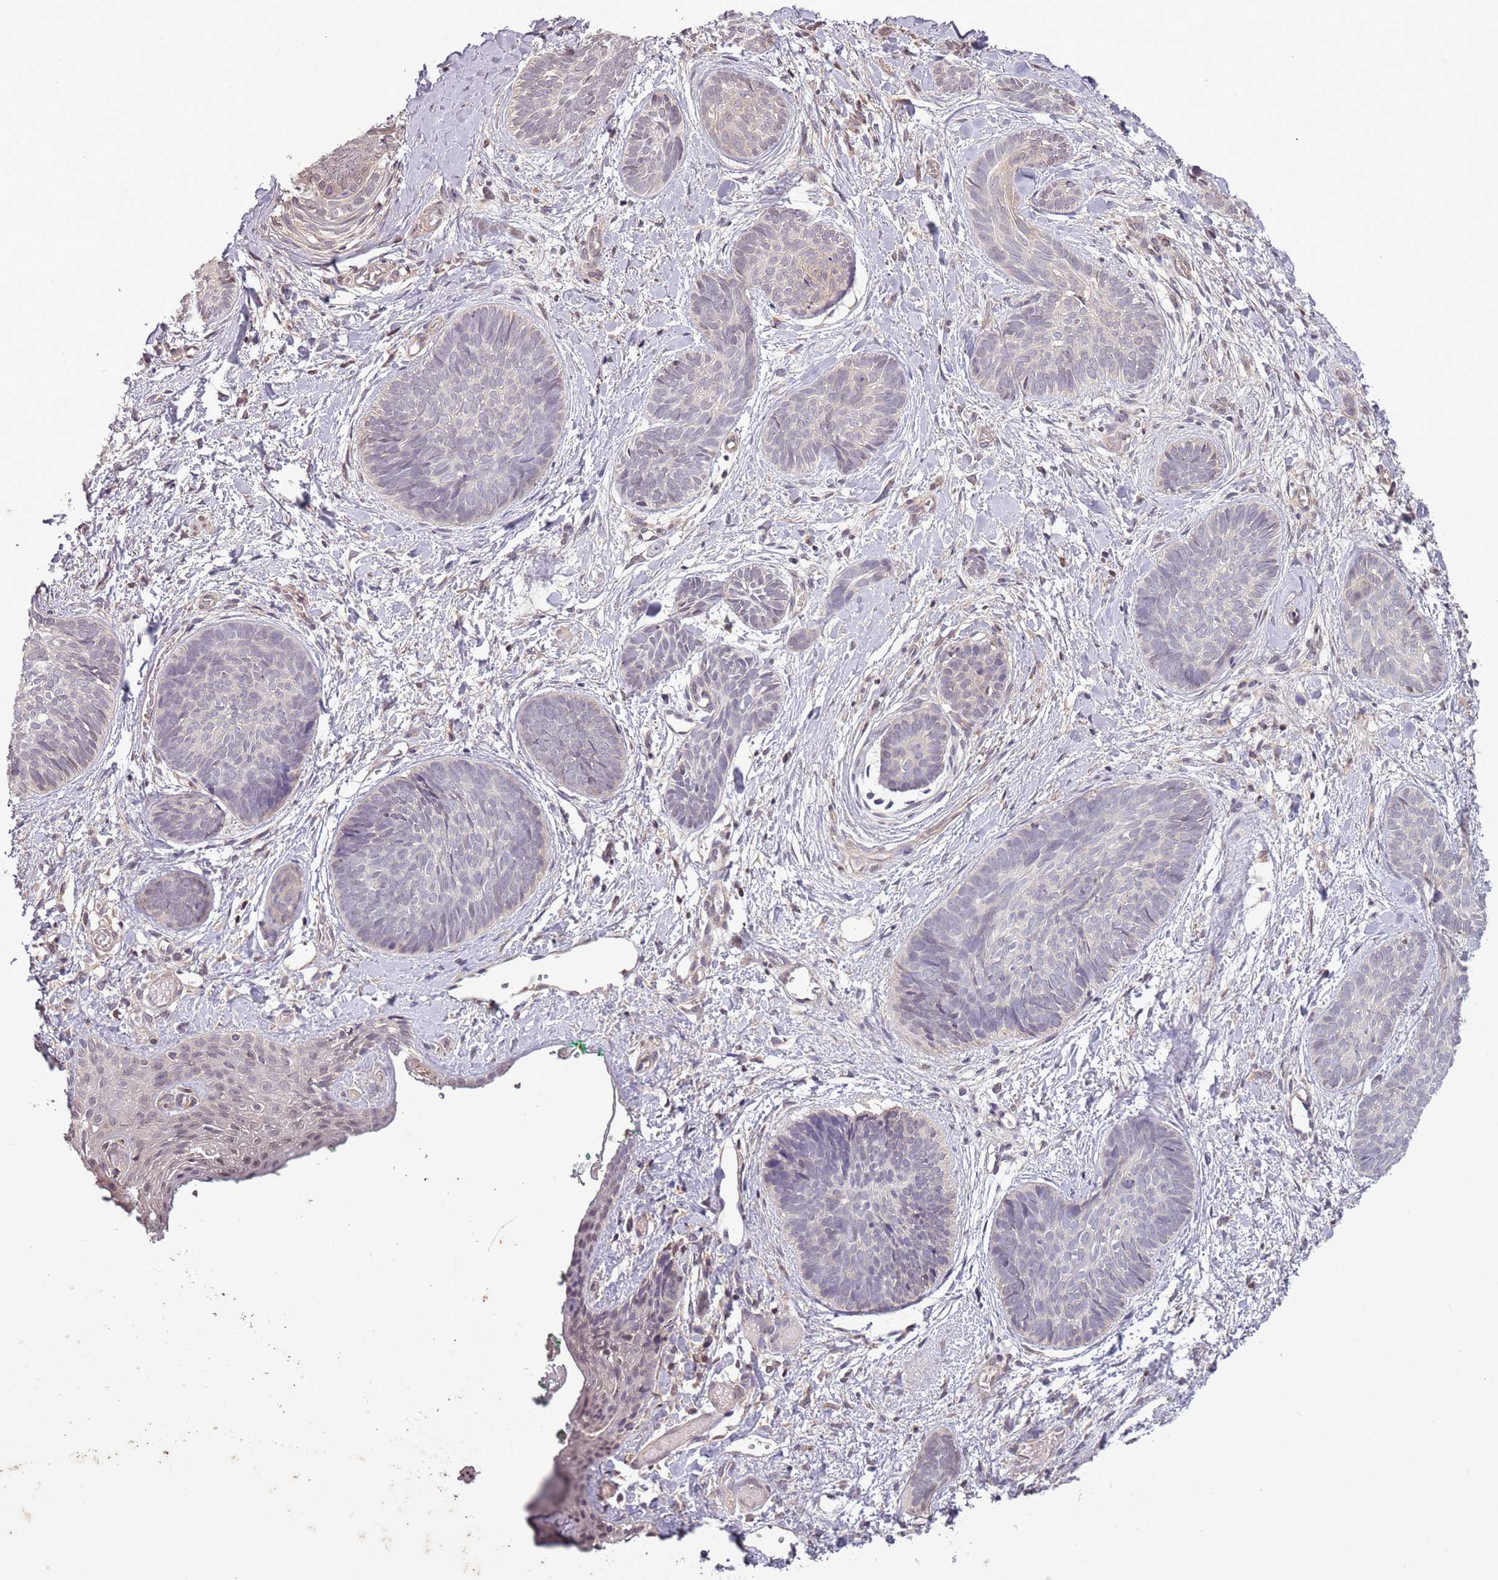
{"staining": {"intensity": "negative", "quantity": "none", "location": "none"}, "tissue": "skin cancer", "cell_type": "Tumor cells", "image_type": "cancer", "snomed": [{"axis": "morphology", "description": "Basal cell carcinoma"}, {"axis": "topography", "description": "Skin"}], "caption": "An image of human skin basal cell carcinoma is negative for staining in tumor cells.", "gene": "CAPN9", "patient": {"sex": "female", "age": 81}}